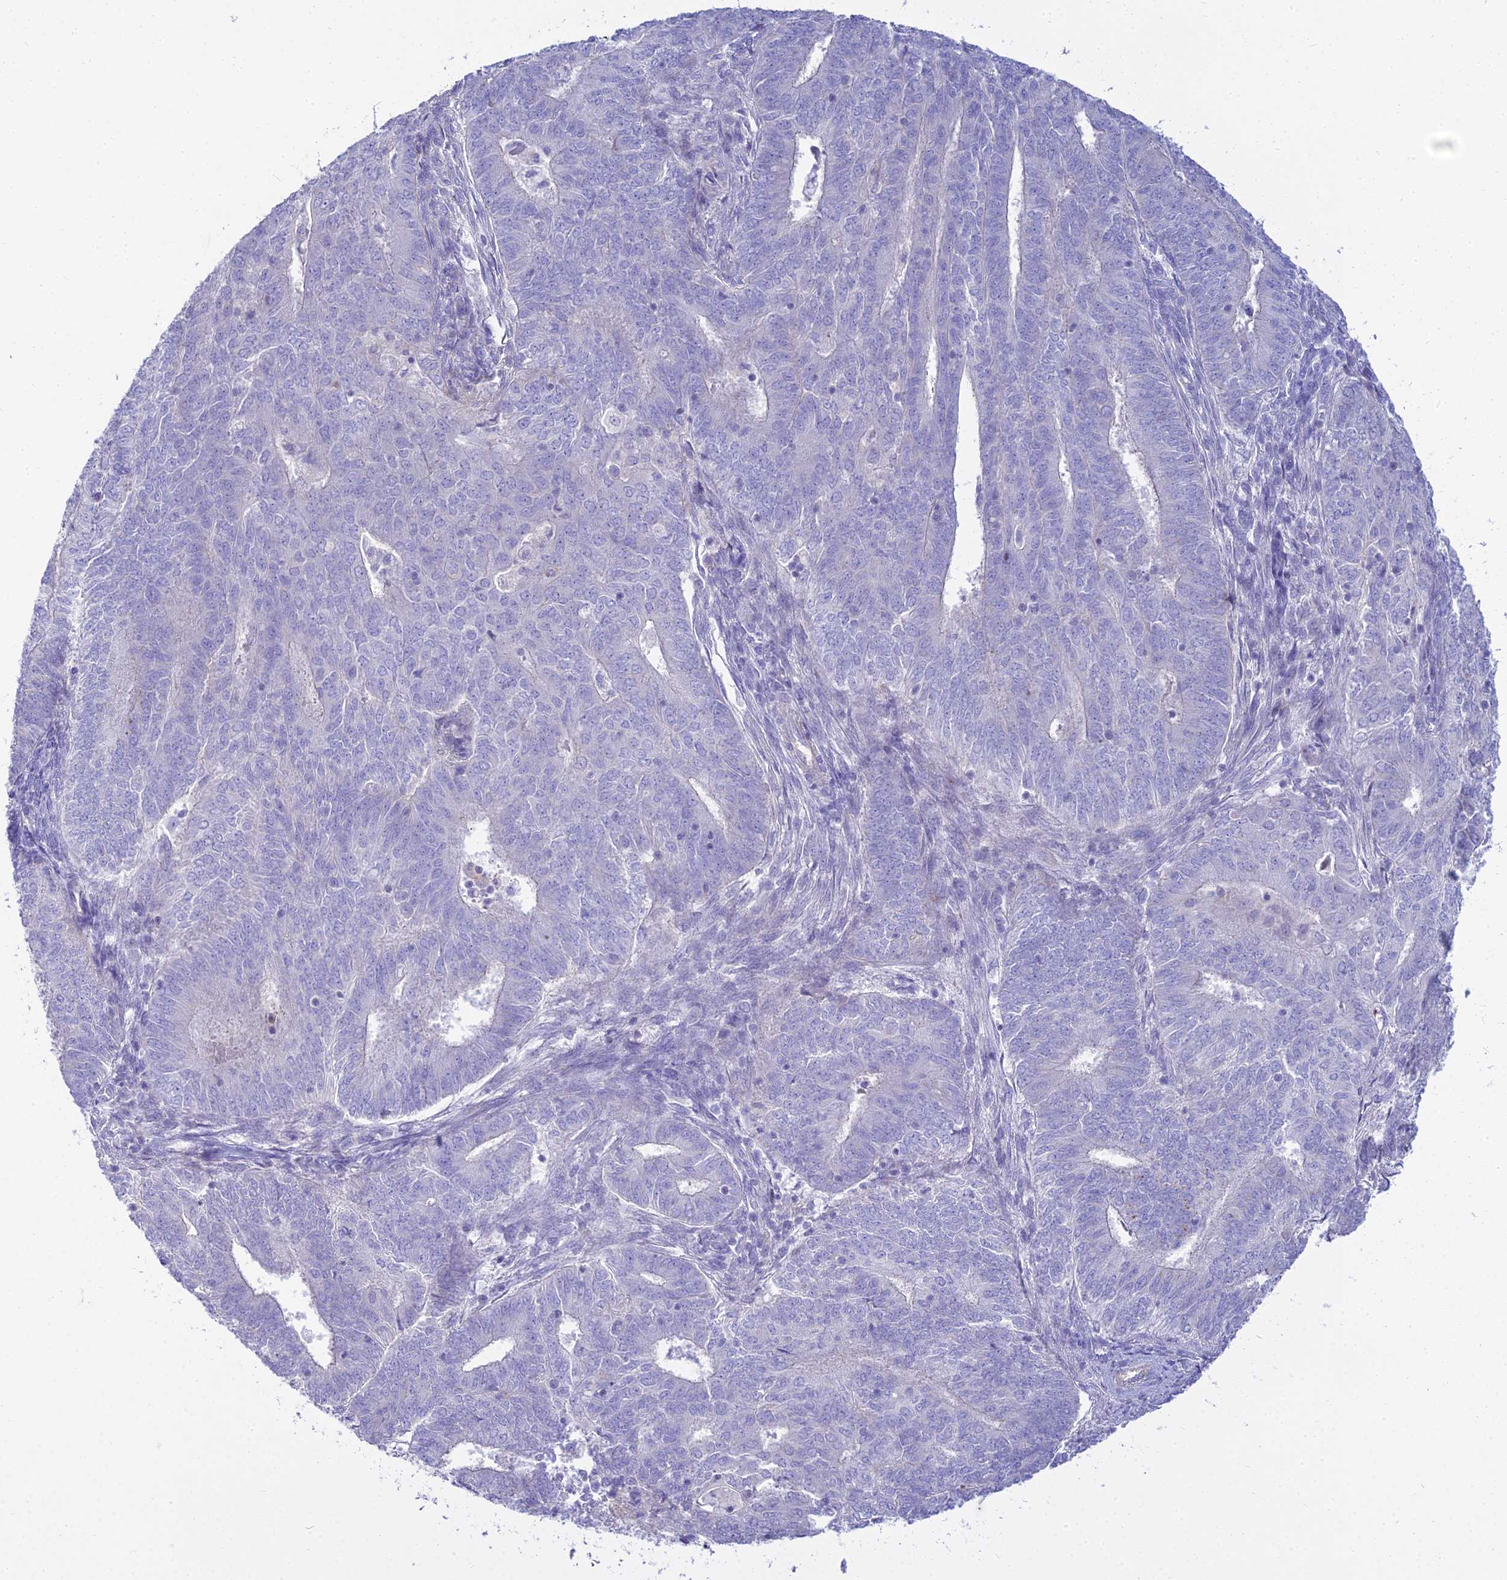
{"staining": {"intensity": "negative", "quantity": "none", "location": "none"}, "tissue": "endometrial cancer", "cell_type": "Tumor cells", "image_type": "cancer", "snomed": [{"axis": "morphology", "description": "Adenocarcinoma, NOS"}, {"axis": "topography", "description": "Endometrium"}], "caption": "An image of human endometrial adenocarcinoma is negative for staining in tumor cells.", "gene": "SMIM24", "patient": {"sex": "female", "age": 62}}